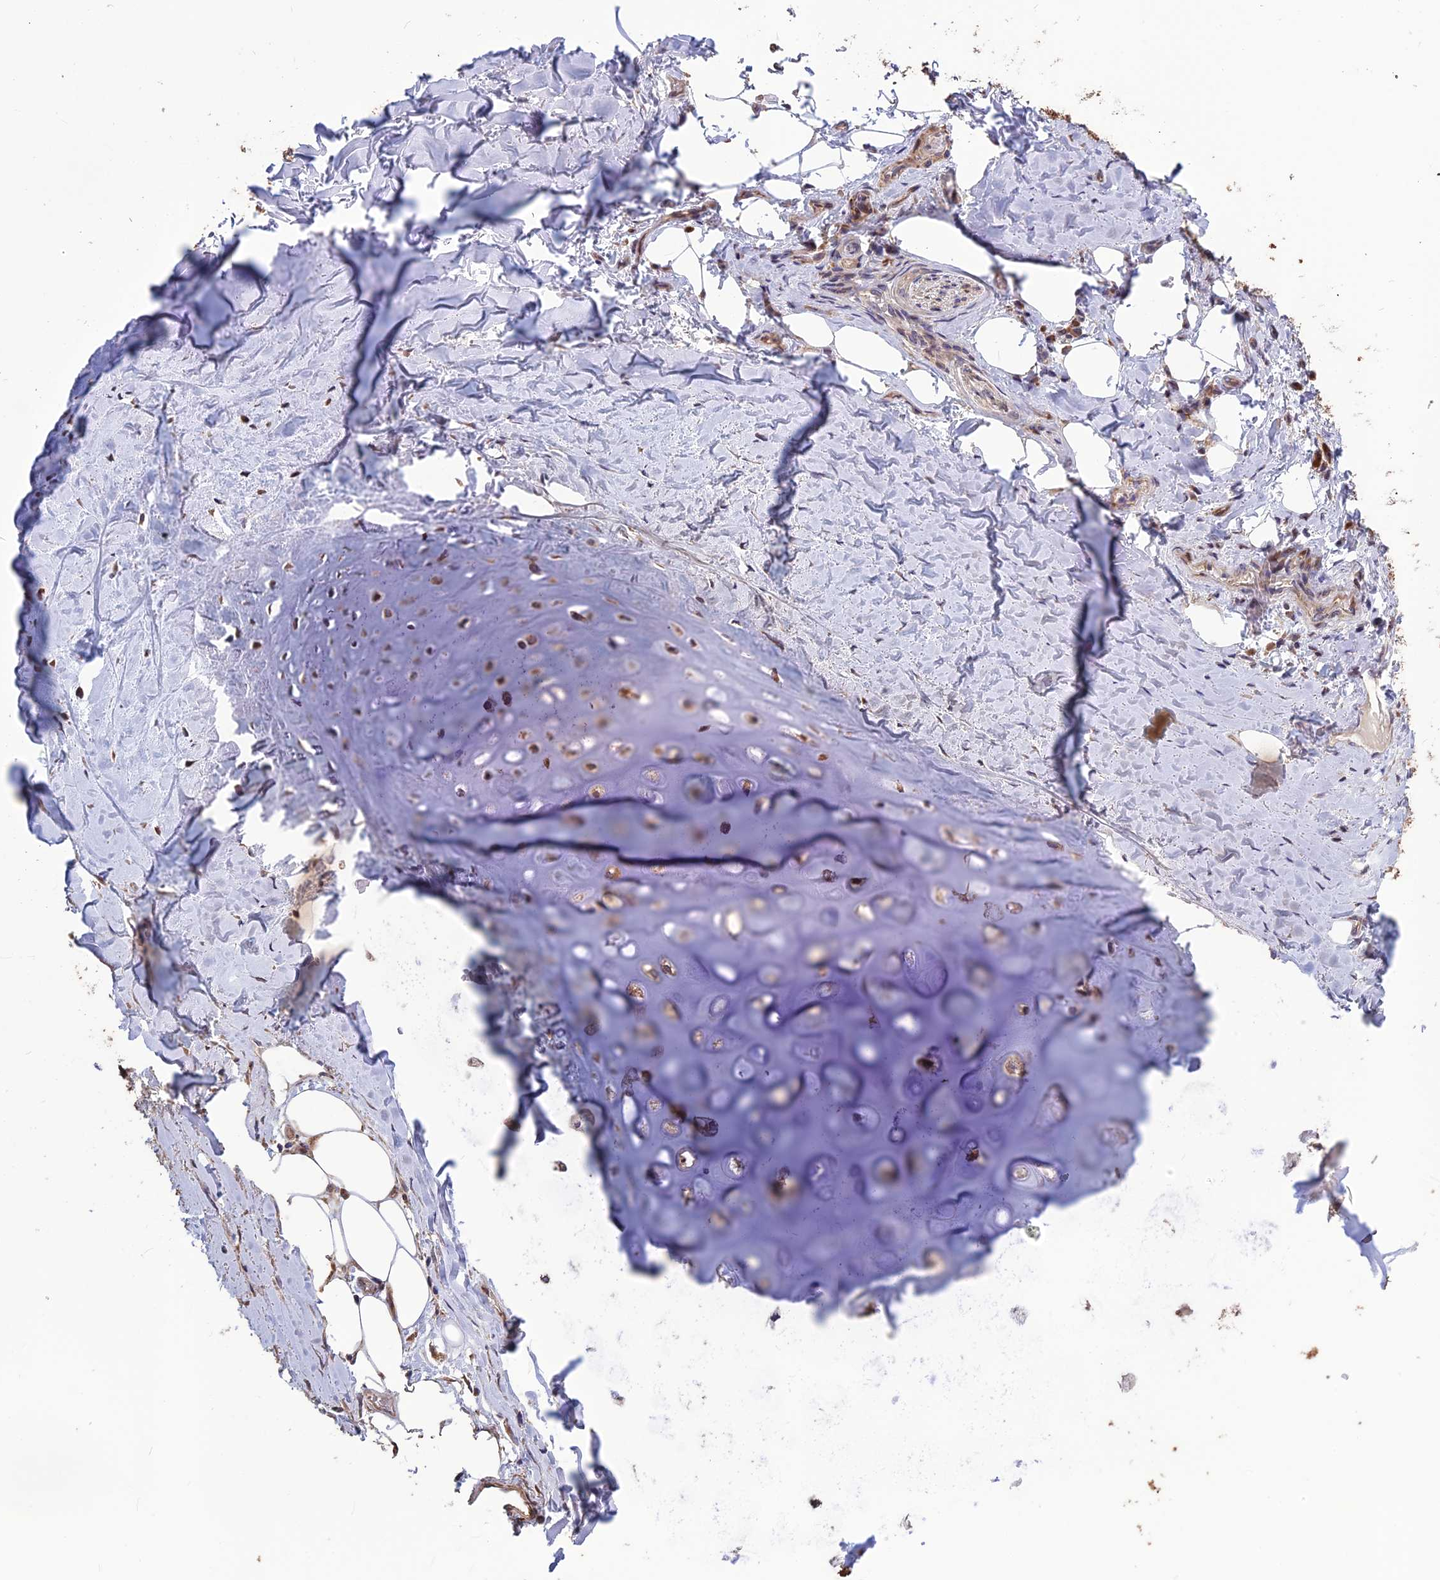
{"staining": {"intensity": "negative", "quantity": "none", "location": "none"}, "tissue": "adipose tissue", "cell_type": "Adipocytes", "image_type": "normal", "snomed": [{"axis": "morphology", "description": "Normal tissue, NOS"}, {"axis": "topography", "description": "Lymph node"}, {"axis": "topography", "description": "Cartilage tissue"}, {"axis": "topography", "description": "Bronchus"}], "caption": "Adipose tissue stained for a protein using immunohistochemistry (IHC) shows no expression adipocytes.", "gene": "SPG21", "patient": {"sex": "male", "age": 63}}